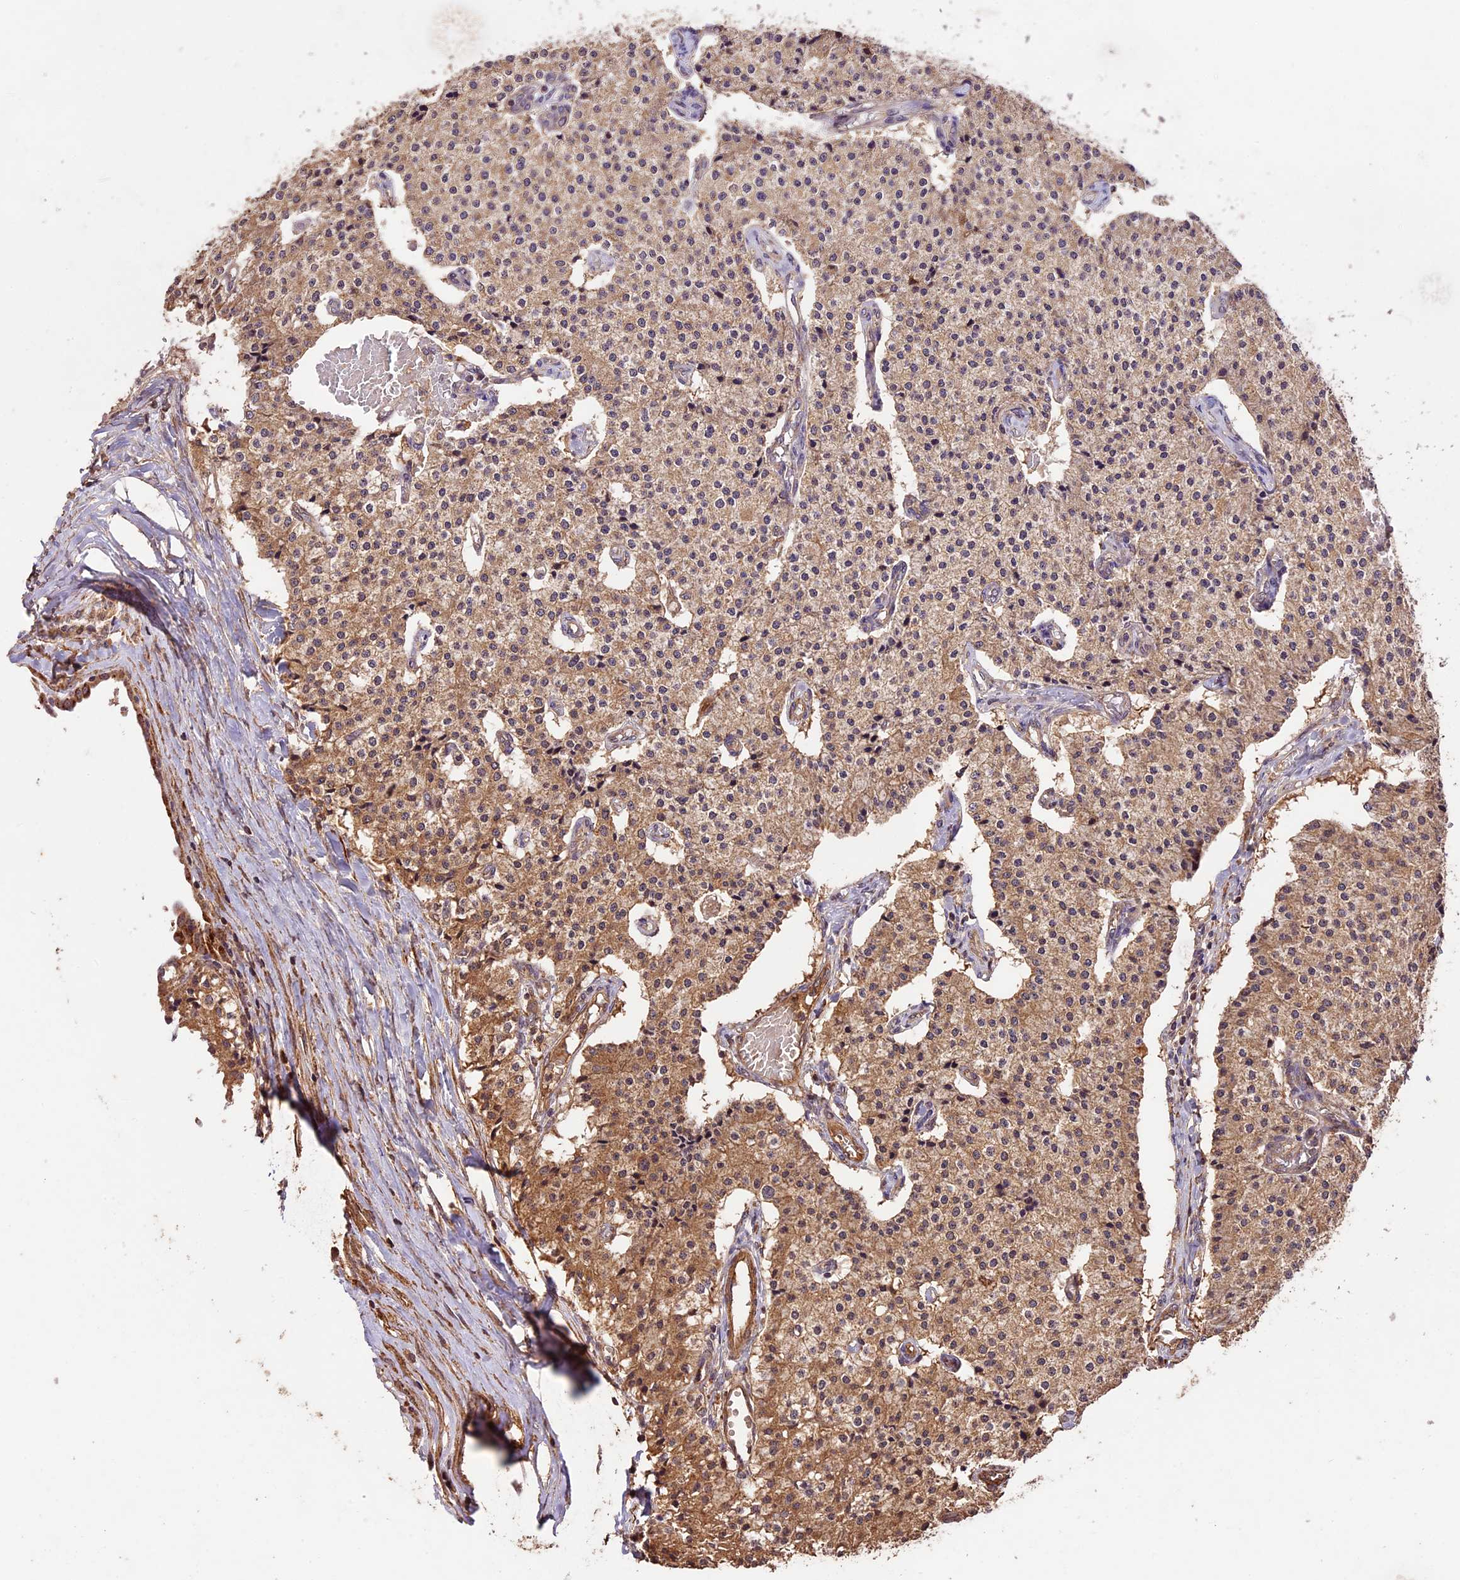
{"staining": {"intensity": "moderate", "quantity": ">75%", "location": "cytoplasmic/membranous"}, "tissue": "carcinoid", "cell_type": "Tumor cells", "image_type": "cancer", "snomed": [{"axis": "morphology", "description": "Carcinoid, malignant, NOS"}, {"axis": "topography", "description": "Colon"}], "caption": "Protein staining of carcinoid tissue shows moderate cytoplasmic/membranous staining in about >75% of tumor cells. Immunohistochemistry stains the protein in brown and the nuclei are stained blue.", "gene": "CRLF1", "patient": {"sex": "female", "age": 52}}